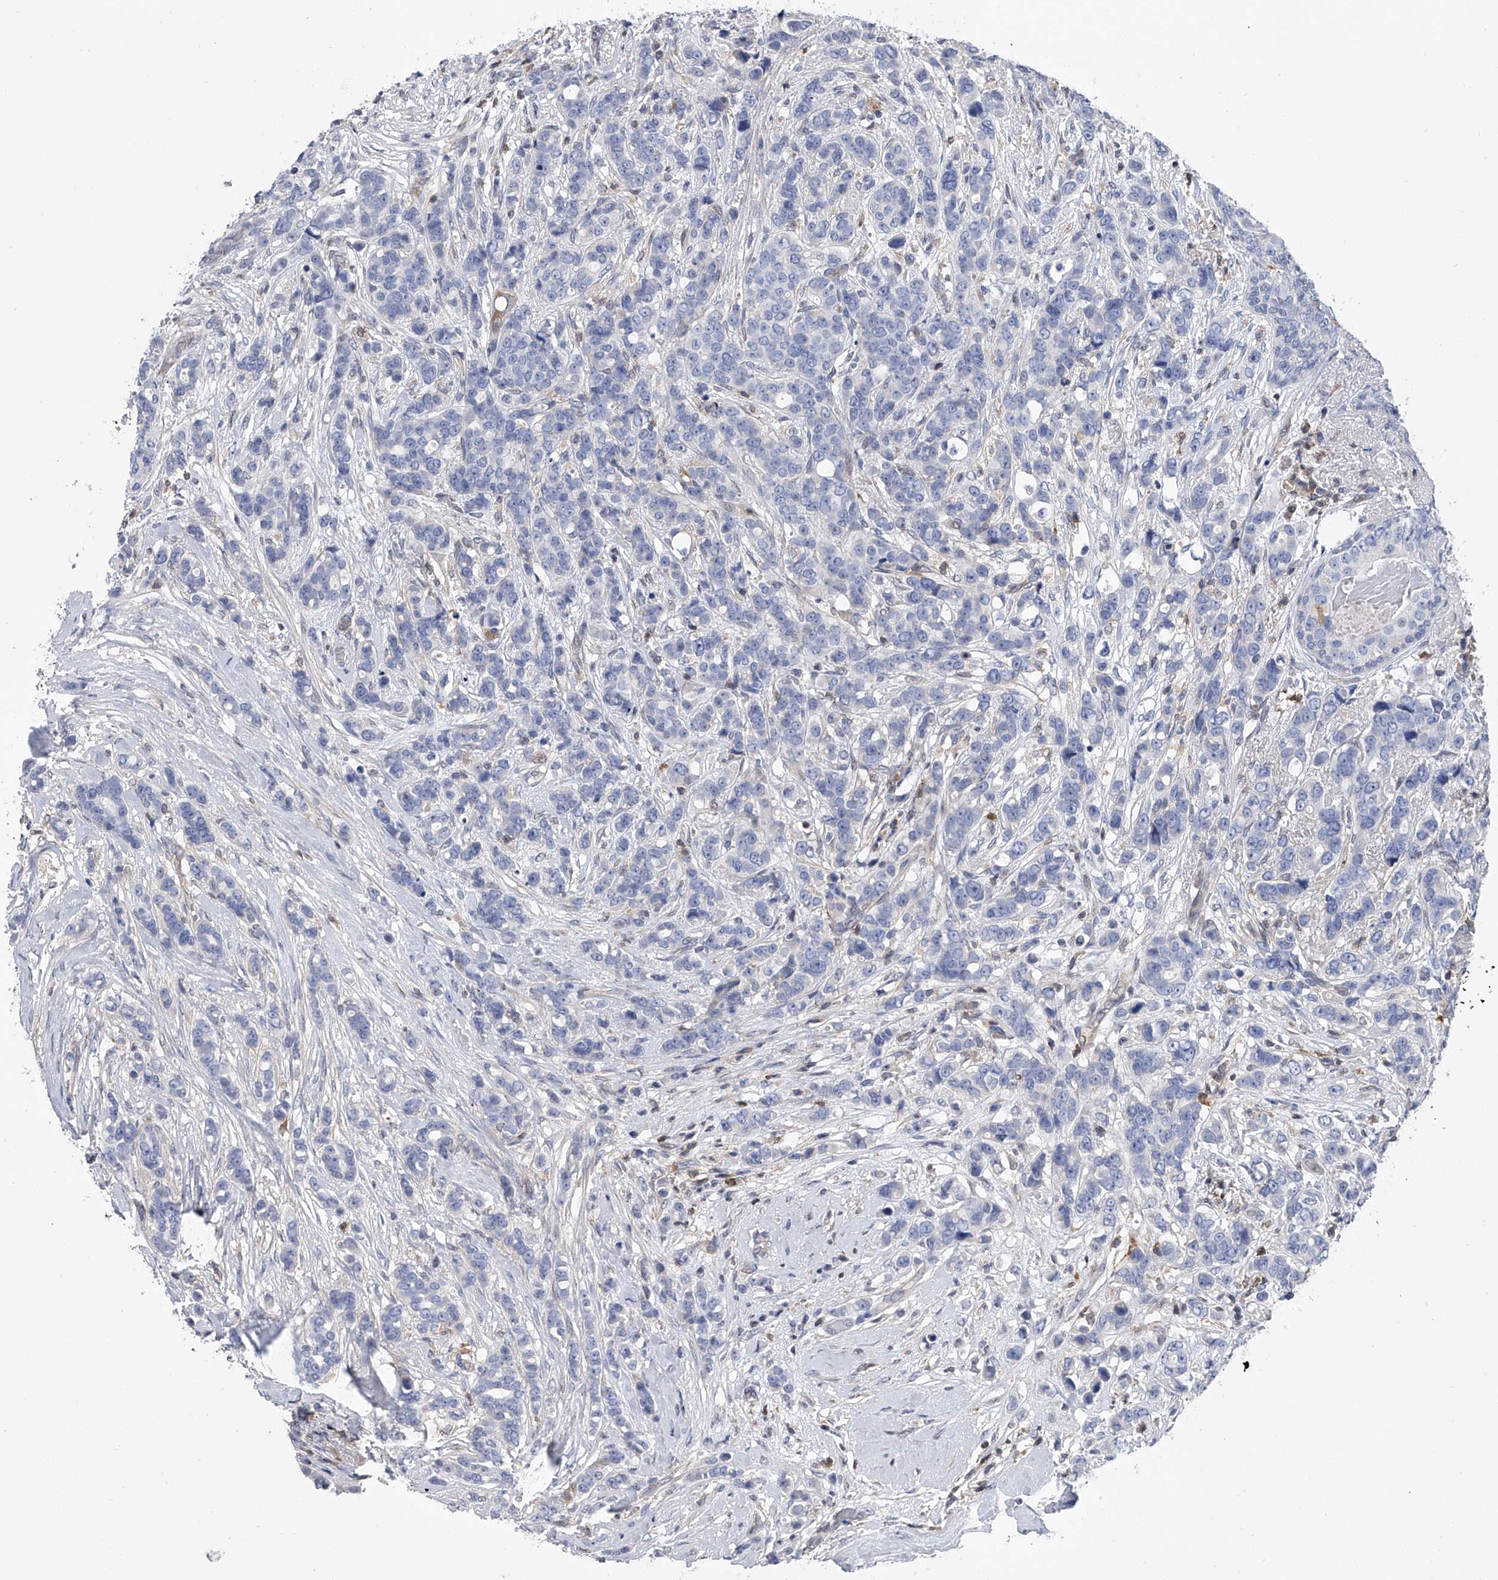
{"staining": {"intensity": "negative", "quantity": "none", "location": "none"}, "tissue": "breast cancer", "cell_type": "Tumor cells", "image_type": "cancer", "snomed": [{"axis": "morphology", "description": "Lobular carcinoma"}, {"axis": "topography", "description": "Breast"}], "caption": "There is no significant staining in tumor cells of breast lobular carcinoma.", "gene": "SERPINB9", "patient": {"sex": "female", "age": 51}}